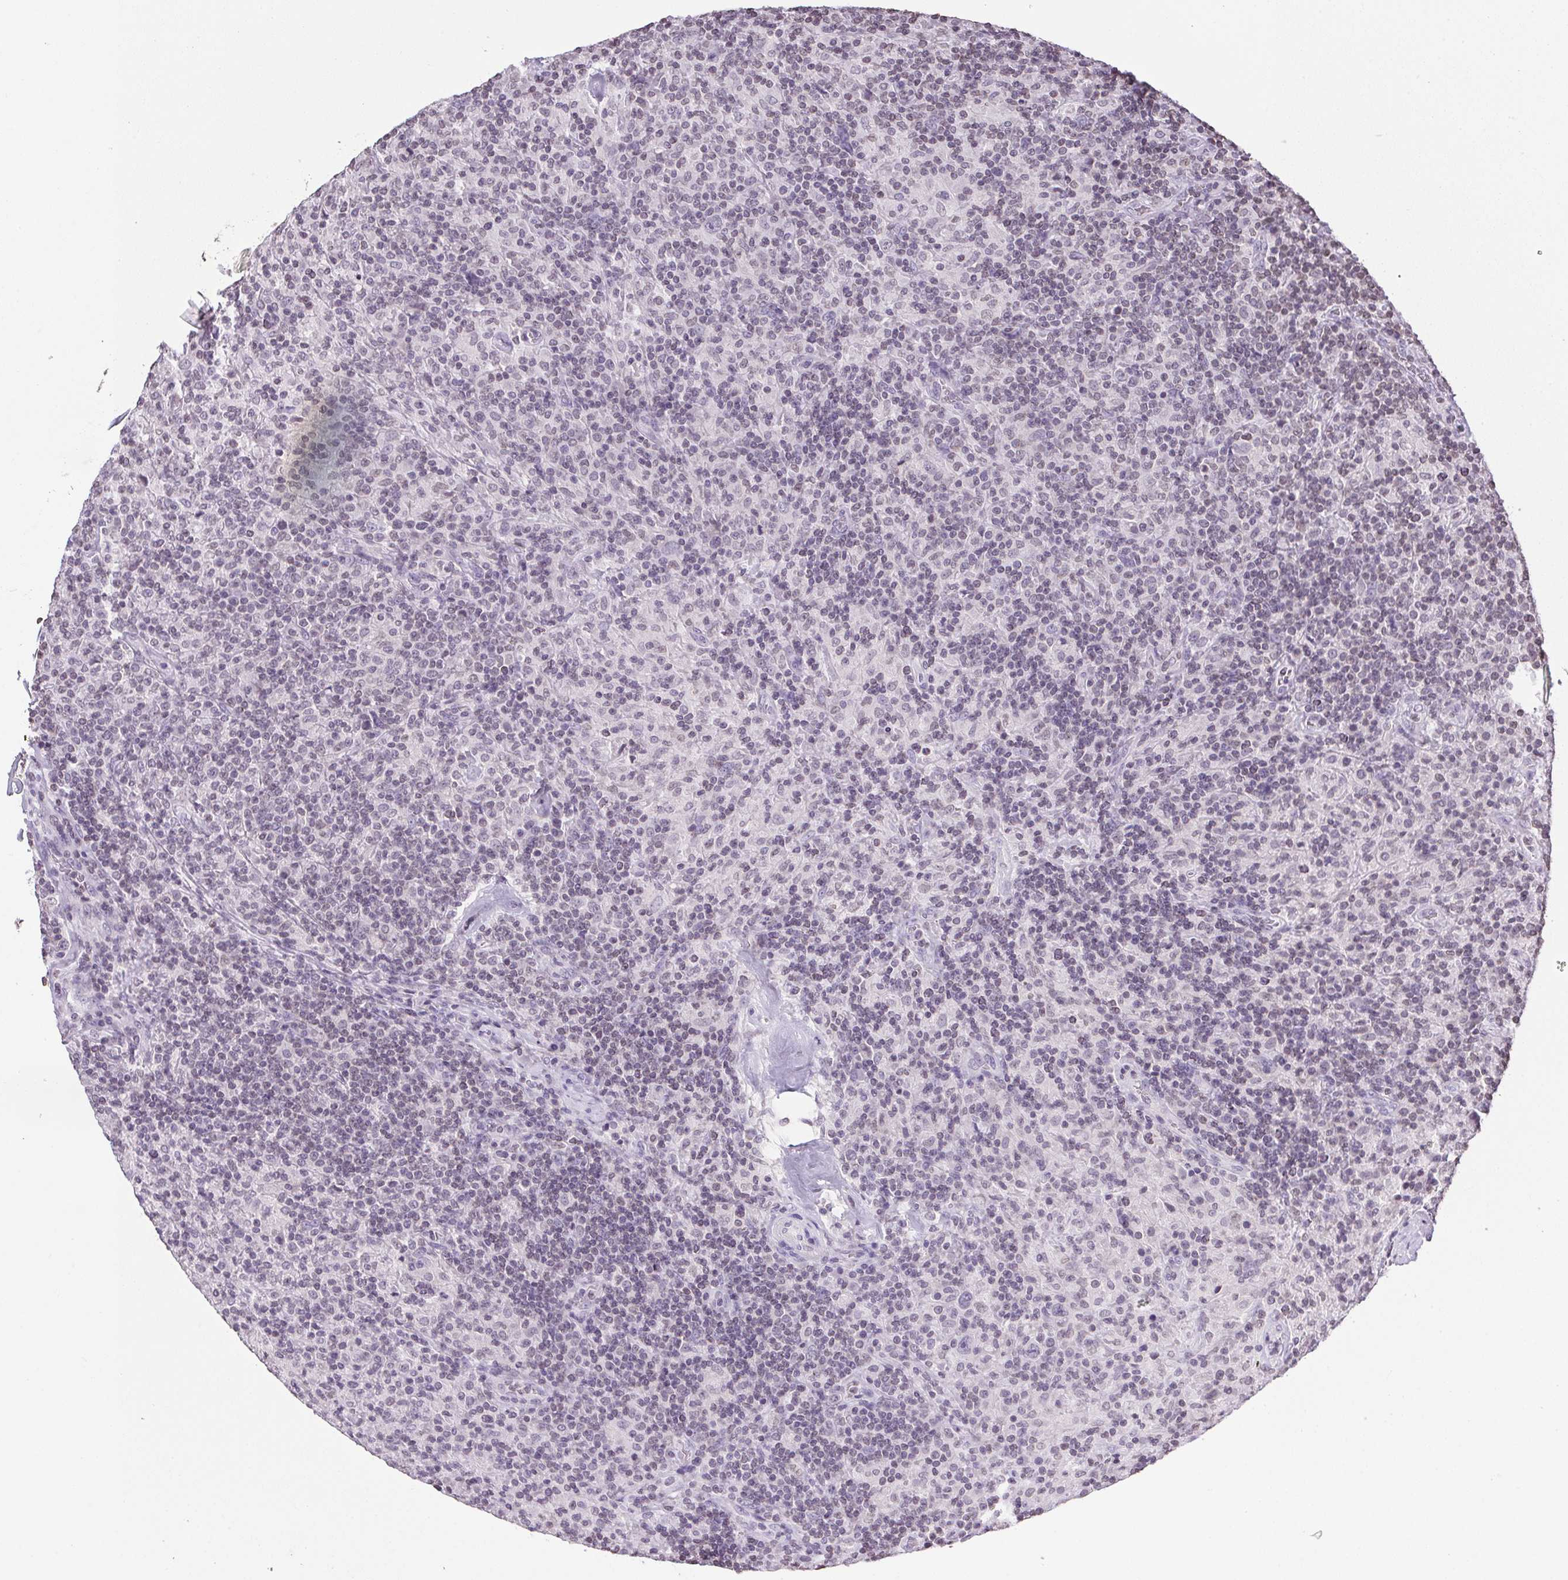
{"staining": {"intensity": "negative", "quantity": "none", "location": "none"}, "tissue": "lymphoma", "cell_type": "Tumor cells", "image_type": "cancer", "snomed": [{"axis": "morphology", "description": "Hodgkin's disease, NOS"}, {"axis": "topography", "description": "Lymph node"}], "caption": "This is an IHC micrograph of lymphoma. There is no expression in tumor cells.", "gene": "PRL", "patient": {"sex": "male", "age": 70}}